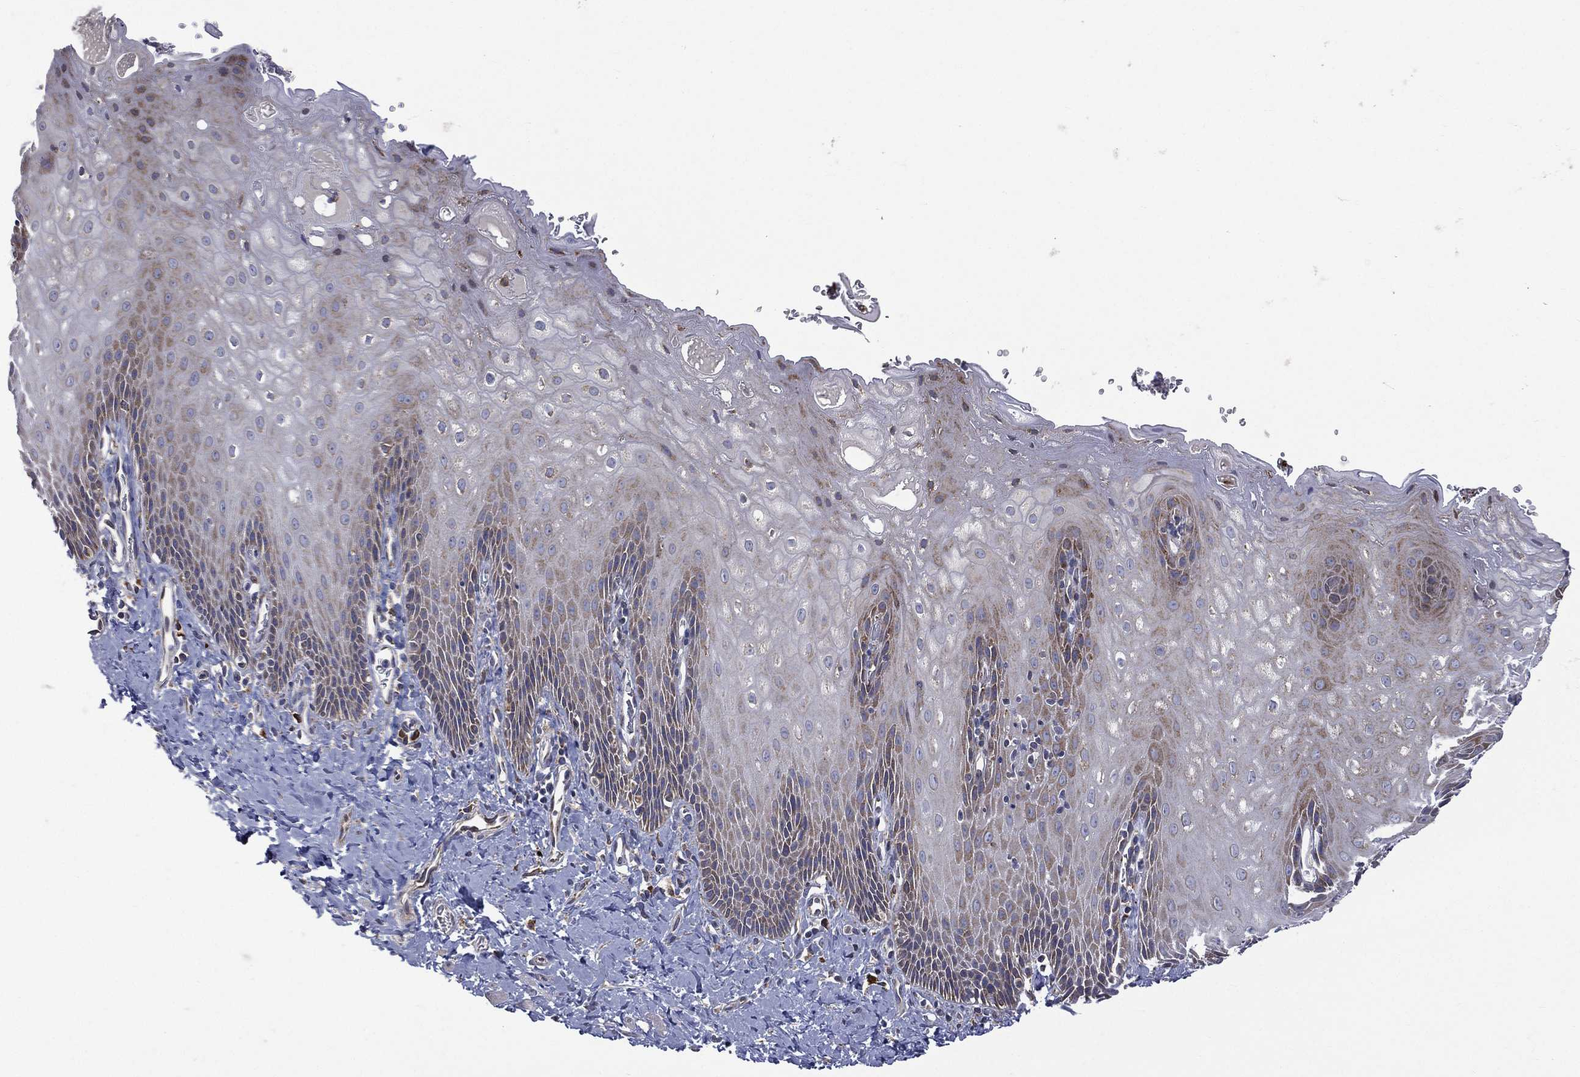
{"staining": {"intensity": "negative", "quantity": "none", "location": "none"}, "tissue": "esophagus", "cell_type": "Squamous epithelial cells", "image_type": "normal", "snomed": [{"axis": "morphology", "description": "Normal tissue, NOS"}, {"axis": "topography", "description": "Esophagus"}], "caption": "Unremarkable esophagus was stained to show a protein in brown. There is no significant expression in squamous epithelial cells. (Brightfield microscopy of DAB (3,3'-diaminobenzidine) immunohistochemistry (IHC) at high magnification).", "gene": "C20orf96", "patient": {"sex": "male", "age": 64}}